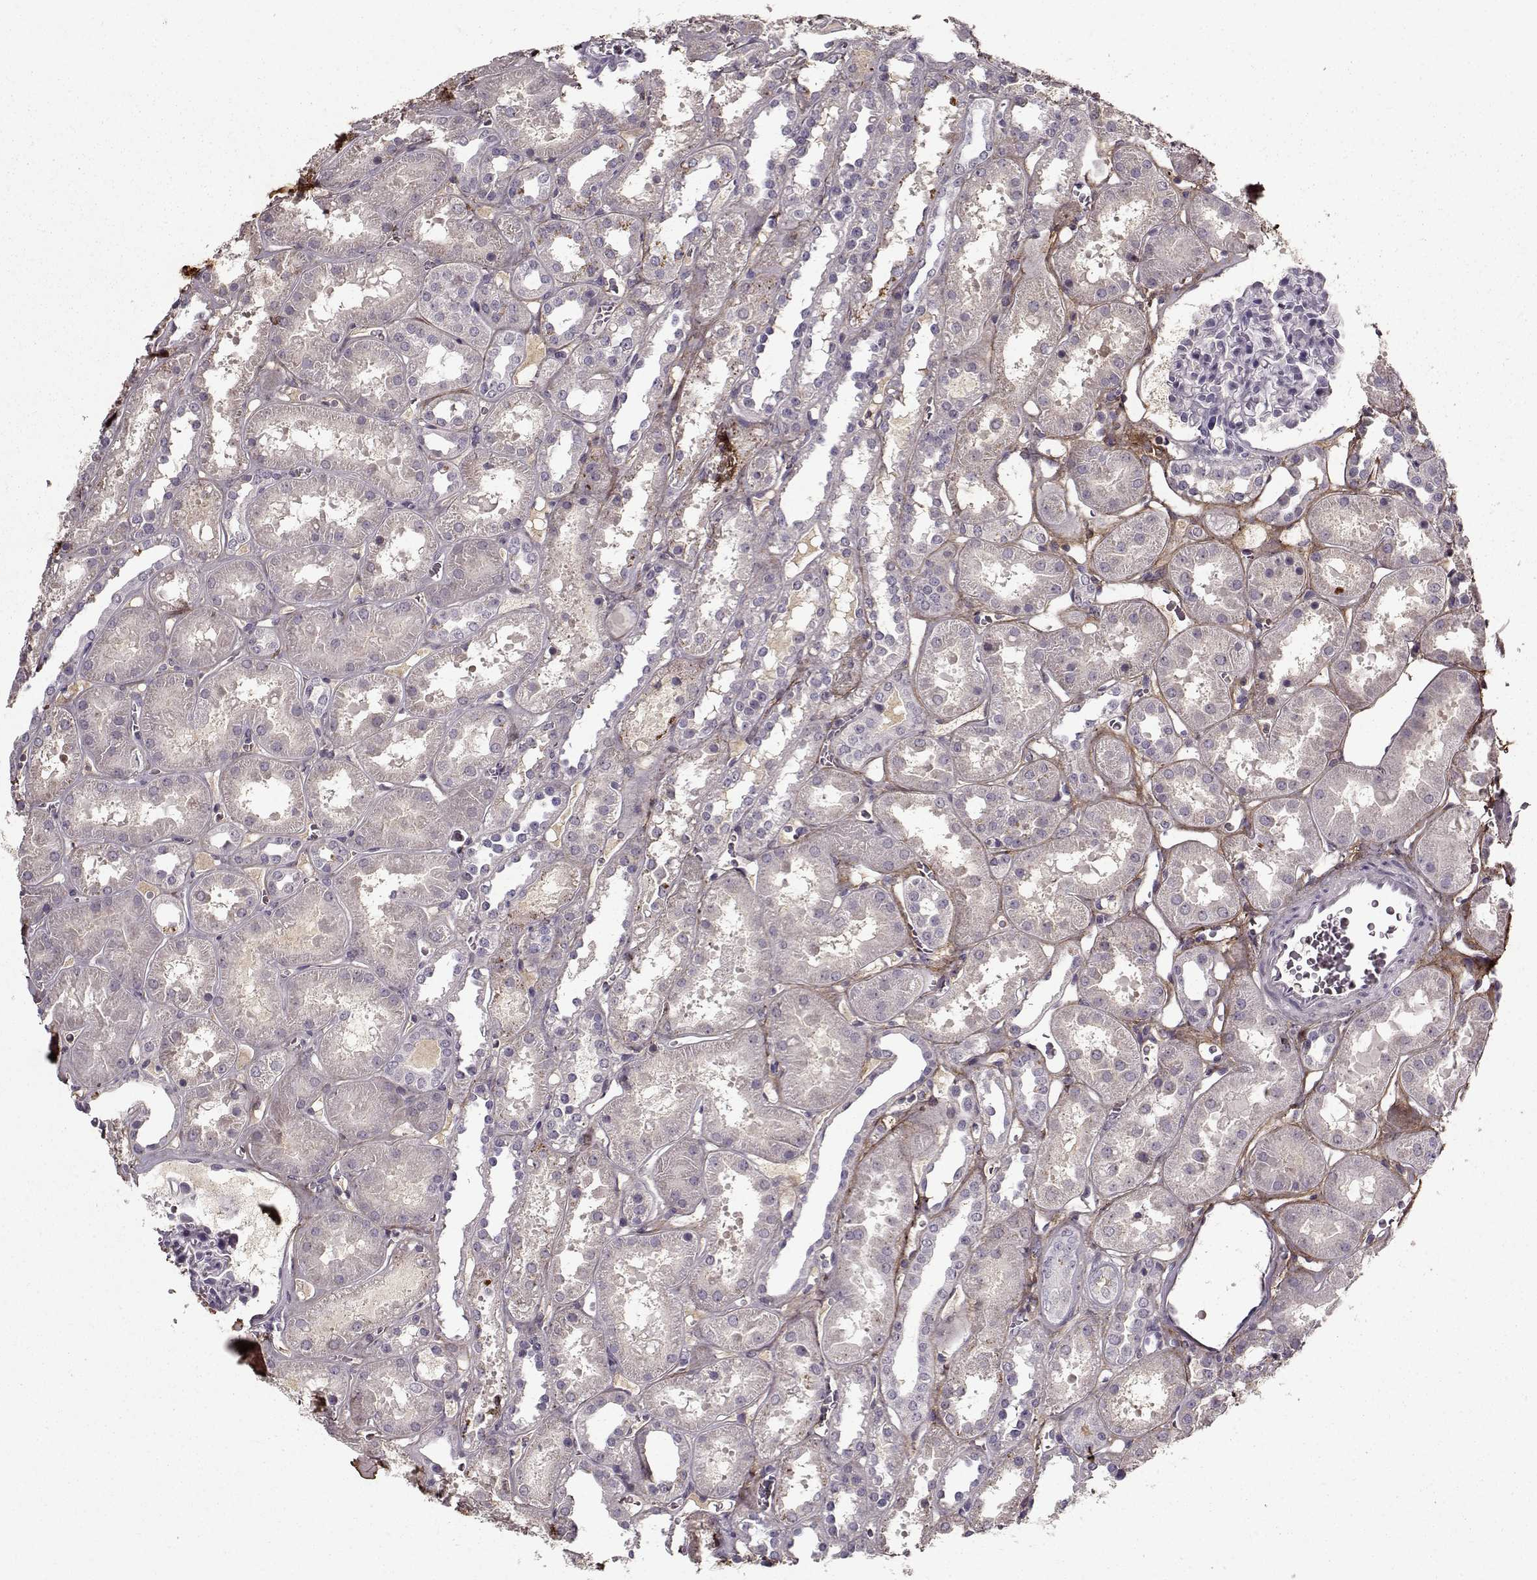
{"staining": {"intensity": "negative", "quantity": "none", "location": "none"}, "tissue": "kidney", "cell_type": "Cells in glomeruli", "image_type": "normal", "snomed": [{"axis": "morphology", "description": "Normal tissue, NOS"}, {"axis": "topography", "description": "Kidney"}], "caption": "Normal kidney was stained to show a protein in brown. There is no significant expression in cells in glomeruli. (Stains: DAB (3,3'-diaminobenzidine) immunohistochemistry (IHC) with hematoxylin counter stain, Microscopy: brightfield microscopy at high magnification).", "gene": "LUM", "patient": {"sex": "female", "age": 41}}